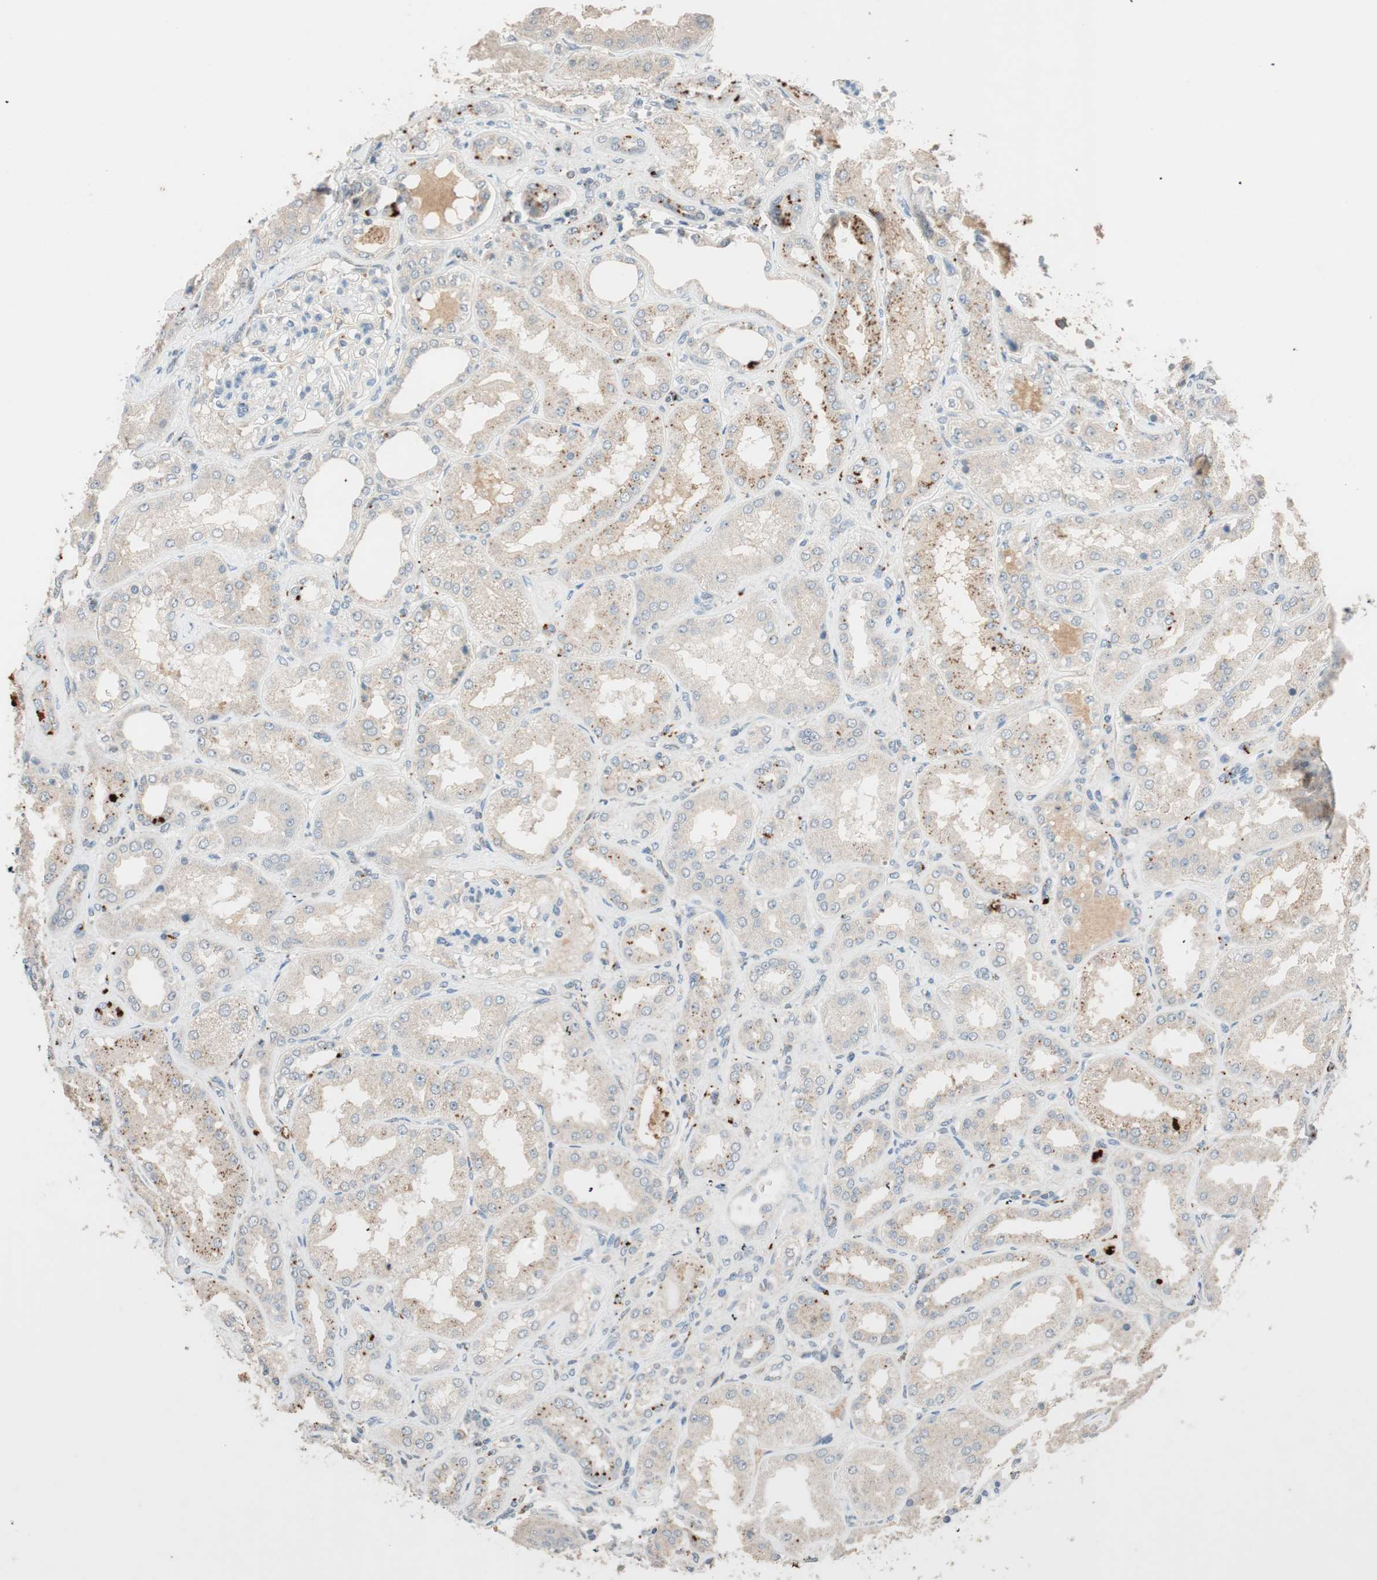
{"staining": {"intensity": "weak", "quantity": ">75%", "location": "cytoplasmic/membranous"}, "tissue": "kidney", "cell_type": "Cells in glomeruli", "image_type": "normal", "snomed": [{"axis": "morphology", "description": "Normal tissue, NOS"}, {"axis": "topography", "description": "Kidney"}], "caption": "Protein analysis of benign kidney reveals weak cytoplasmic/membranous staining in approximately >75% of cells in glomeruli.", "gene": "GLB1", "patient": {"sex": "female", "age": 56}}